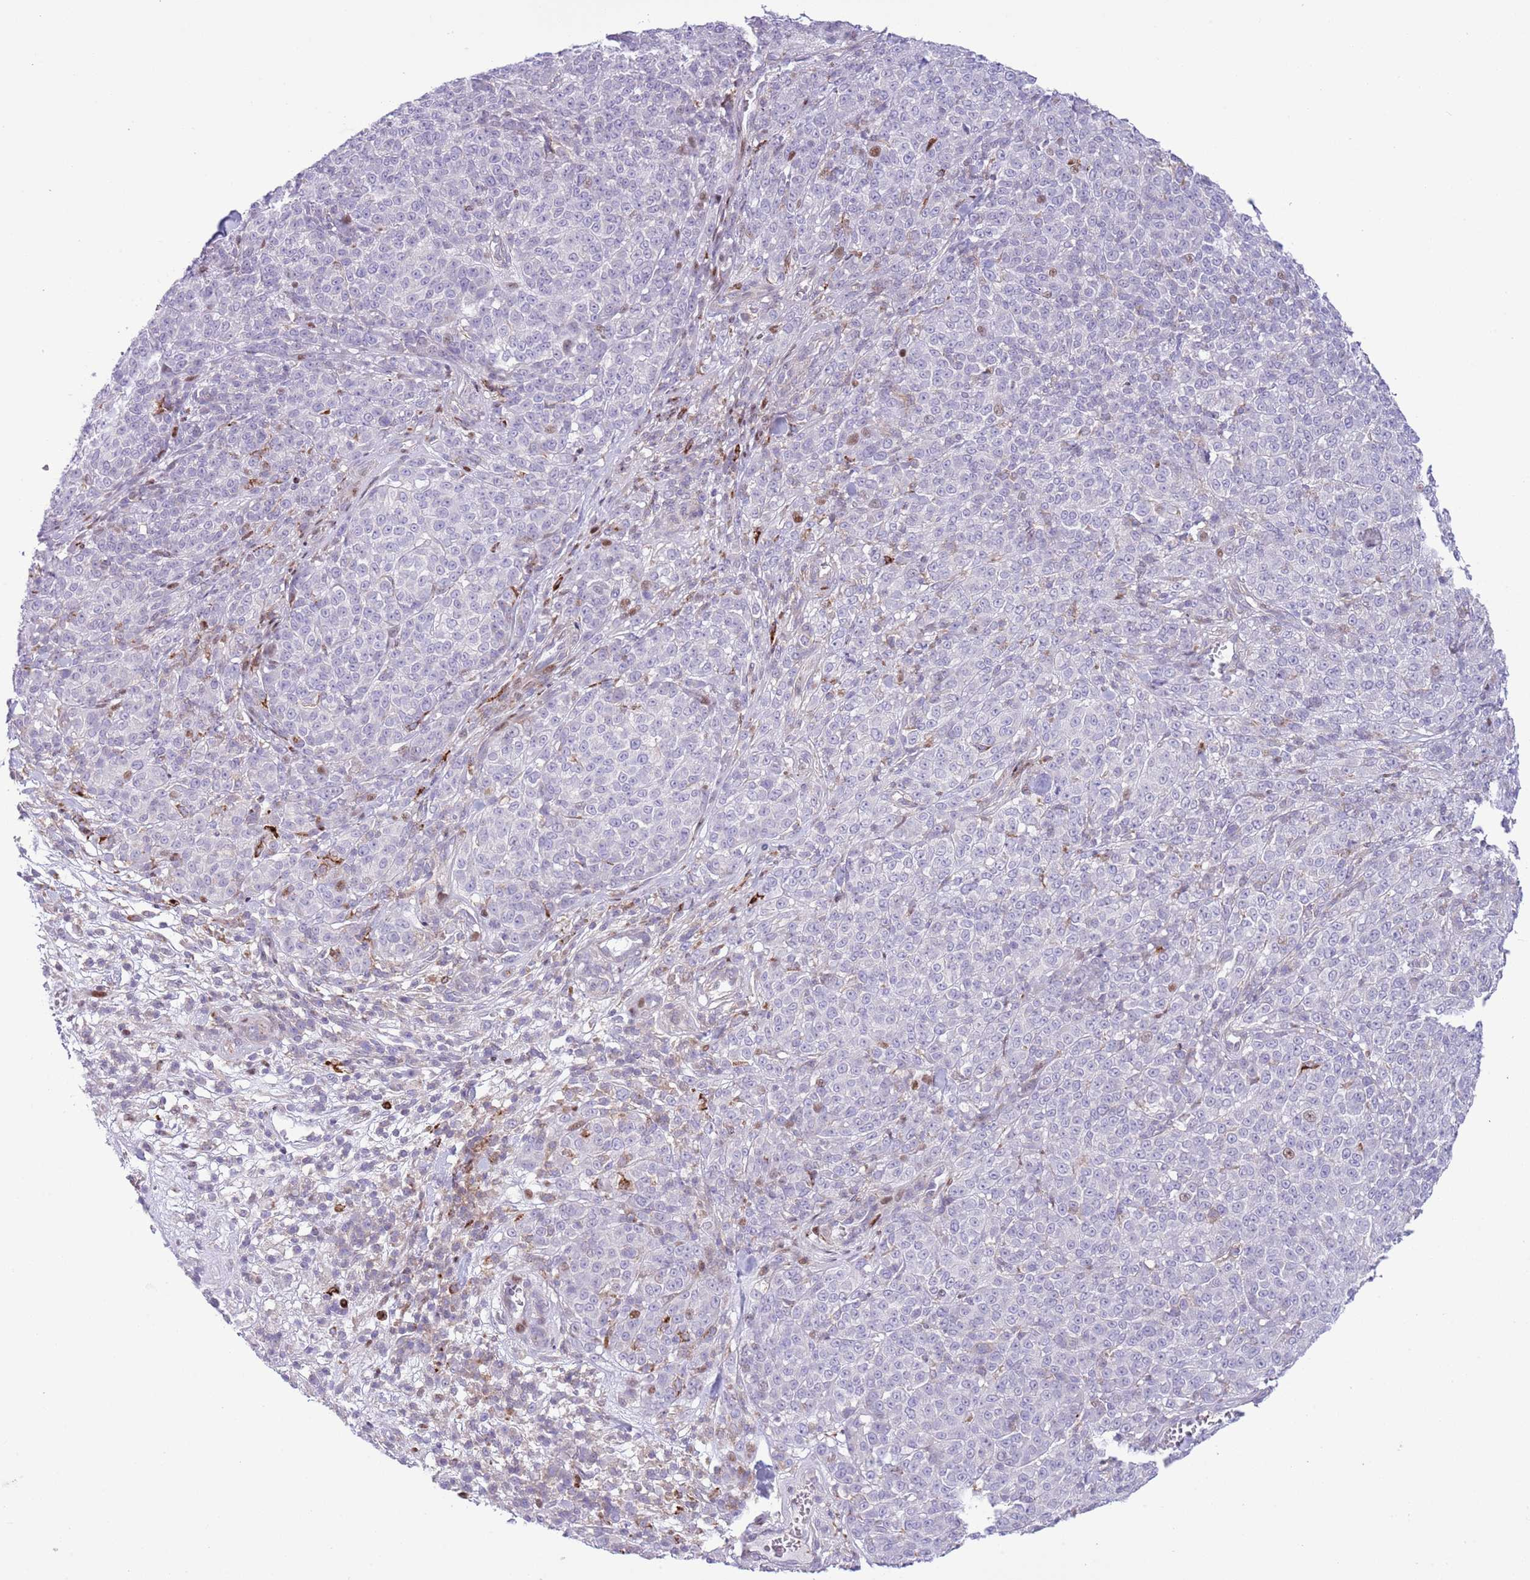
{"staining": {"intensity": "negative", "quantity": "none", "location": "none"}, "tissue": "melanoma", "cell_type": "Tumor cells", "image_type": "cancer", "snomed": [{"axis": "morphology", "description": "Normal tissue, NOS"}, {"axis": "morphology", "description": "Malignant melanoma, NOS"}, {"axis": "topography", "description": "Skin"}], "caption": "IHC image of neoplastic tissue: malignant melanoma stained with DAB exhibits no significant protein positivity in tumor cells. Nuclei are stained in blue.", "gene": "ANO8", "patient": {"sex": "female", "age": 34}}